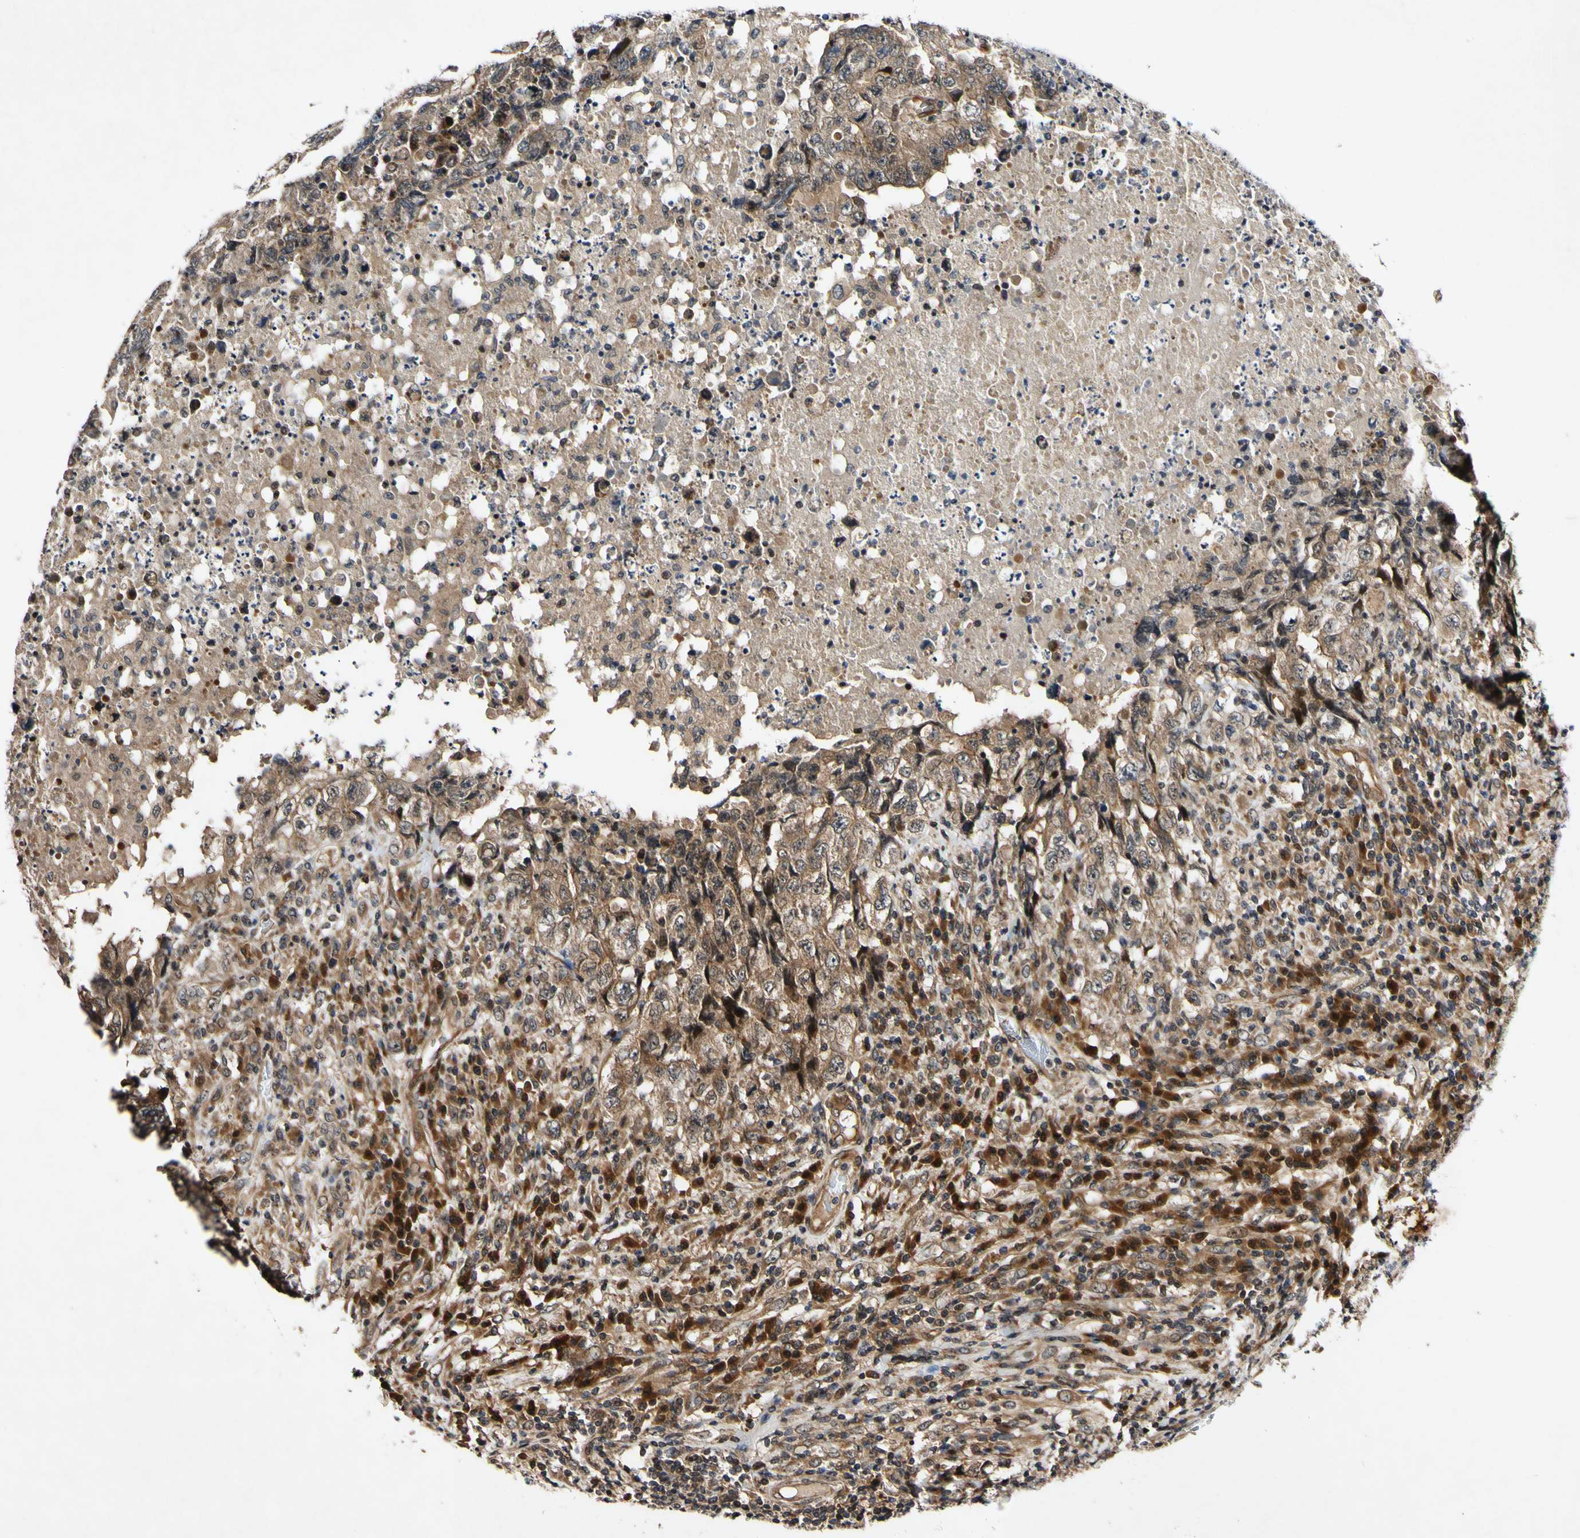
{"staining": {"intensity": "moderate", "quantity": ">75%", "location": "cytoplasmic/membranous"}, "tissue": "testis cancer", "cell_type": "Tumor cells", "image_type": "cancer", "snomed": [{"axis": "morphology", "description": "Necrosis, NOS"}, {"axis": "morphology", "description": "Carcinoma, Embryonal, NOS"}, {"axis": "topography", "description": "Testis"}], "caption": "This image demonstrates embryonal carcinoma (testis) stained with IHC to label a protein in brown. The cytoplasmic/membranous of tumor cells show moderate positivity for the protein. Nuclei are counter-stained blue.", "gene": "CSNK1E", "patient": {"sex": "male", "age": 19}}